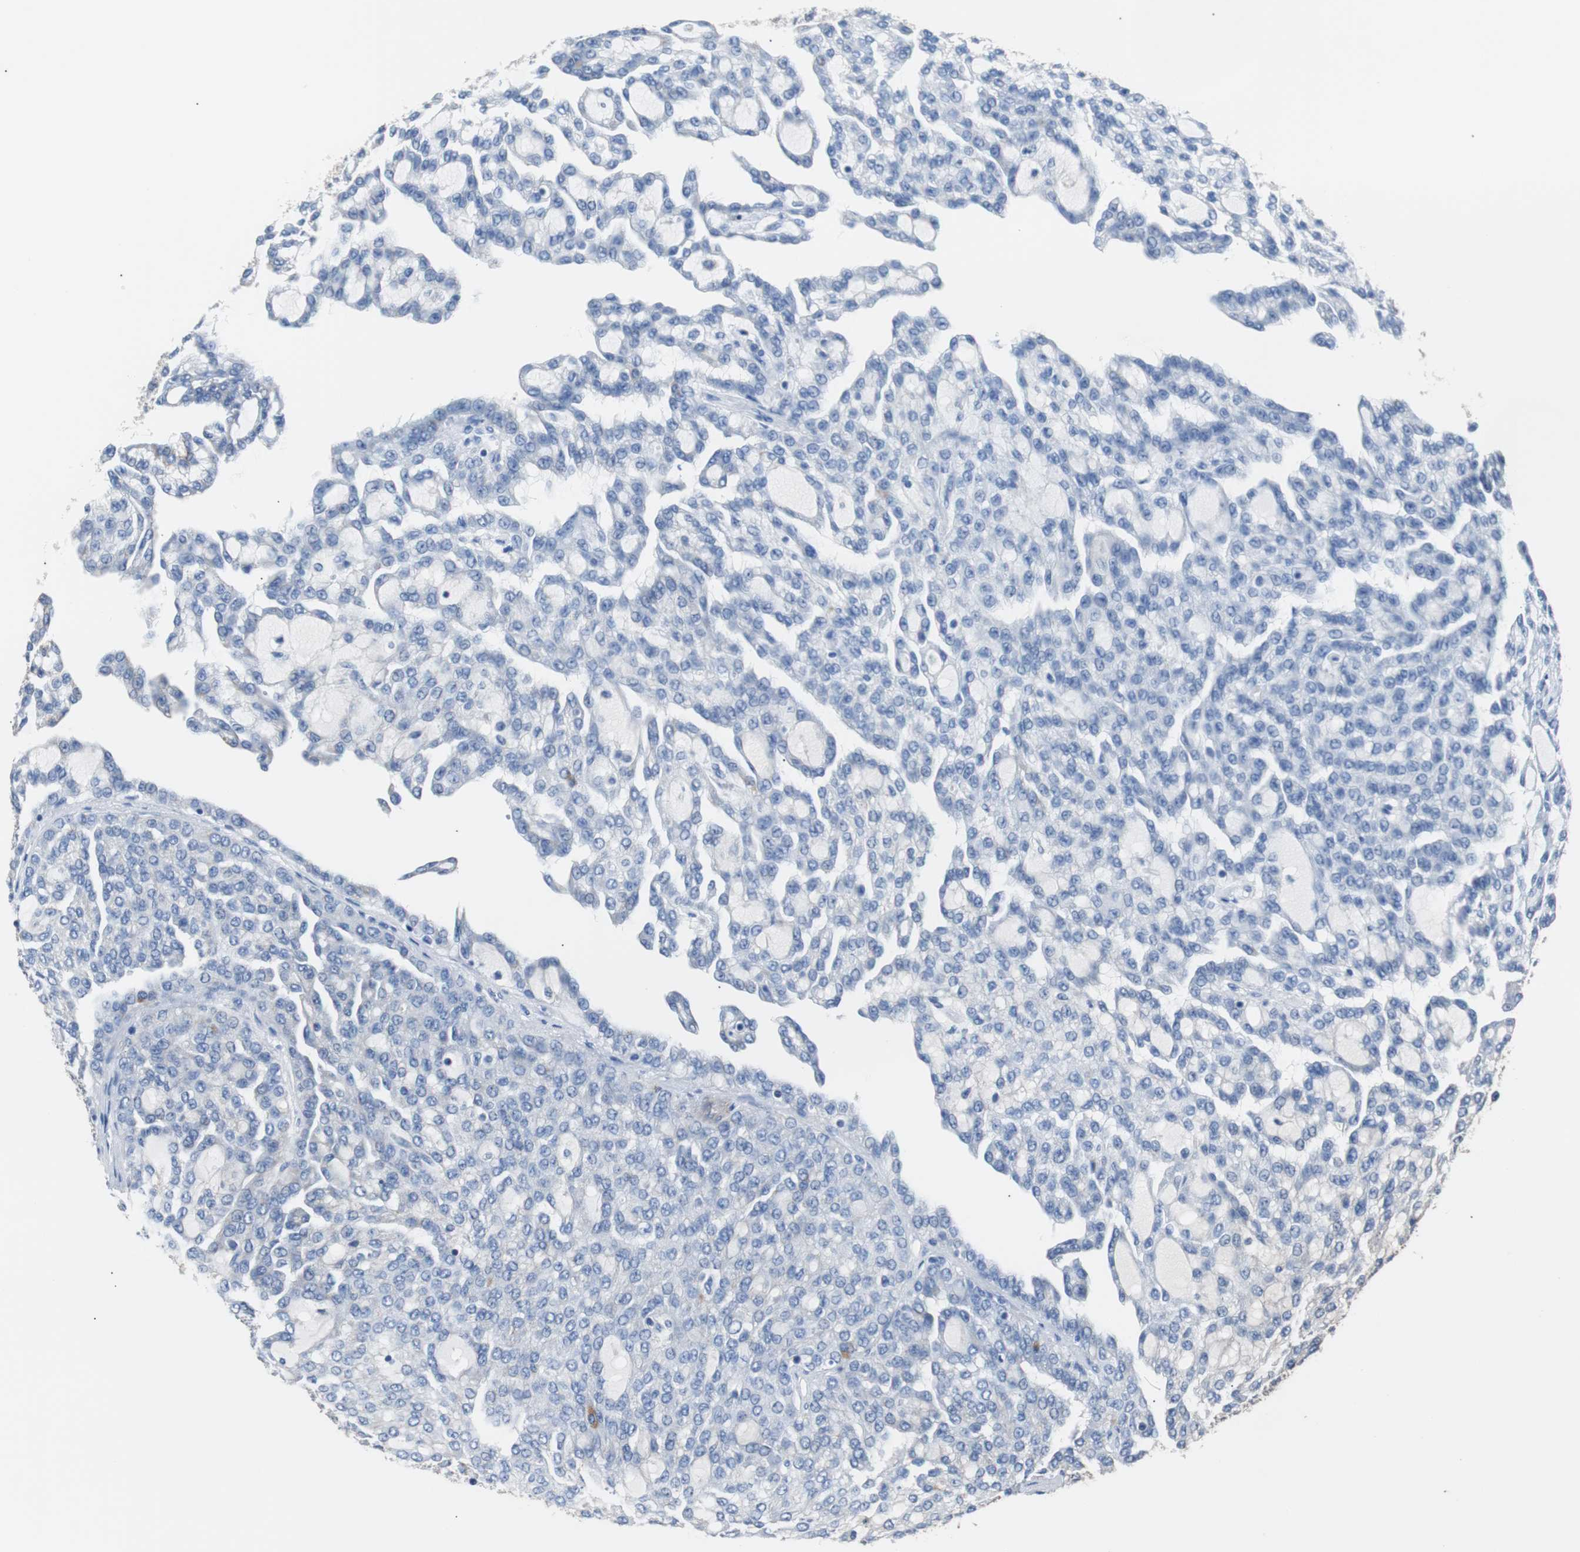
{"staining": {"intensity": "weak", "quantity": "<25%", "location": "cytoplasmic/membranous"}, "tissue": "renal cancer", "cell_type": "Tumor cells", "image_type": "cancer", "snomed": [{"axis": "morphology", "description": "Adenocarcinoma, NOS"}, {"axis": "topography", "description": "Kidney"}], "caption": "Renal adenocarcinoma was stained to show a protein in brown. There is no significant positivity in tumor cells.", "gene": "PITRM1", "patient": {"sex": "male", "age": 63}}